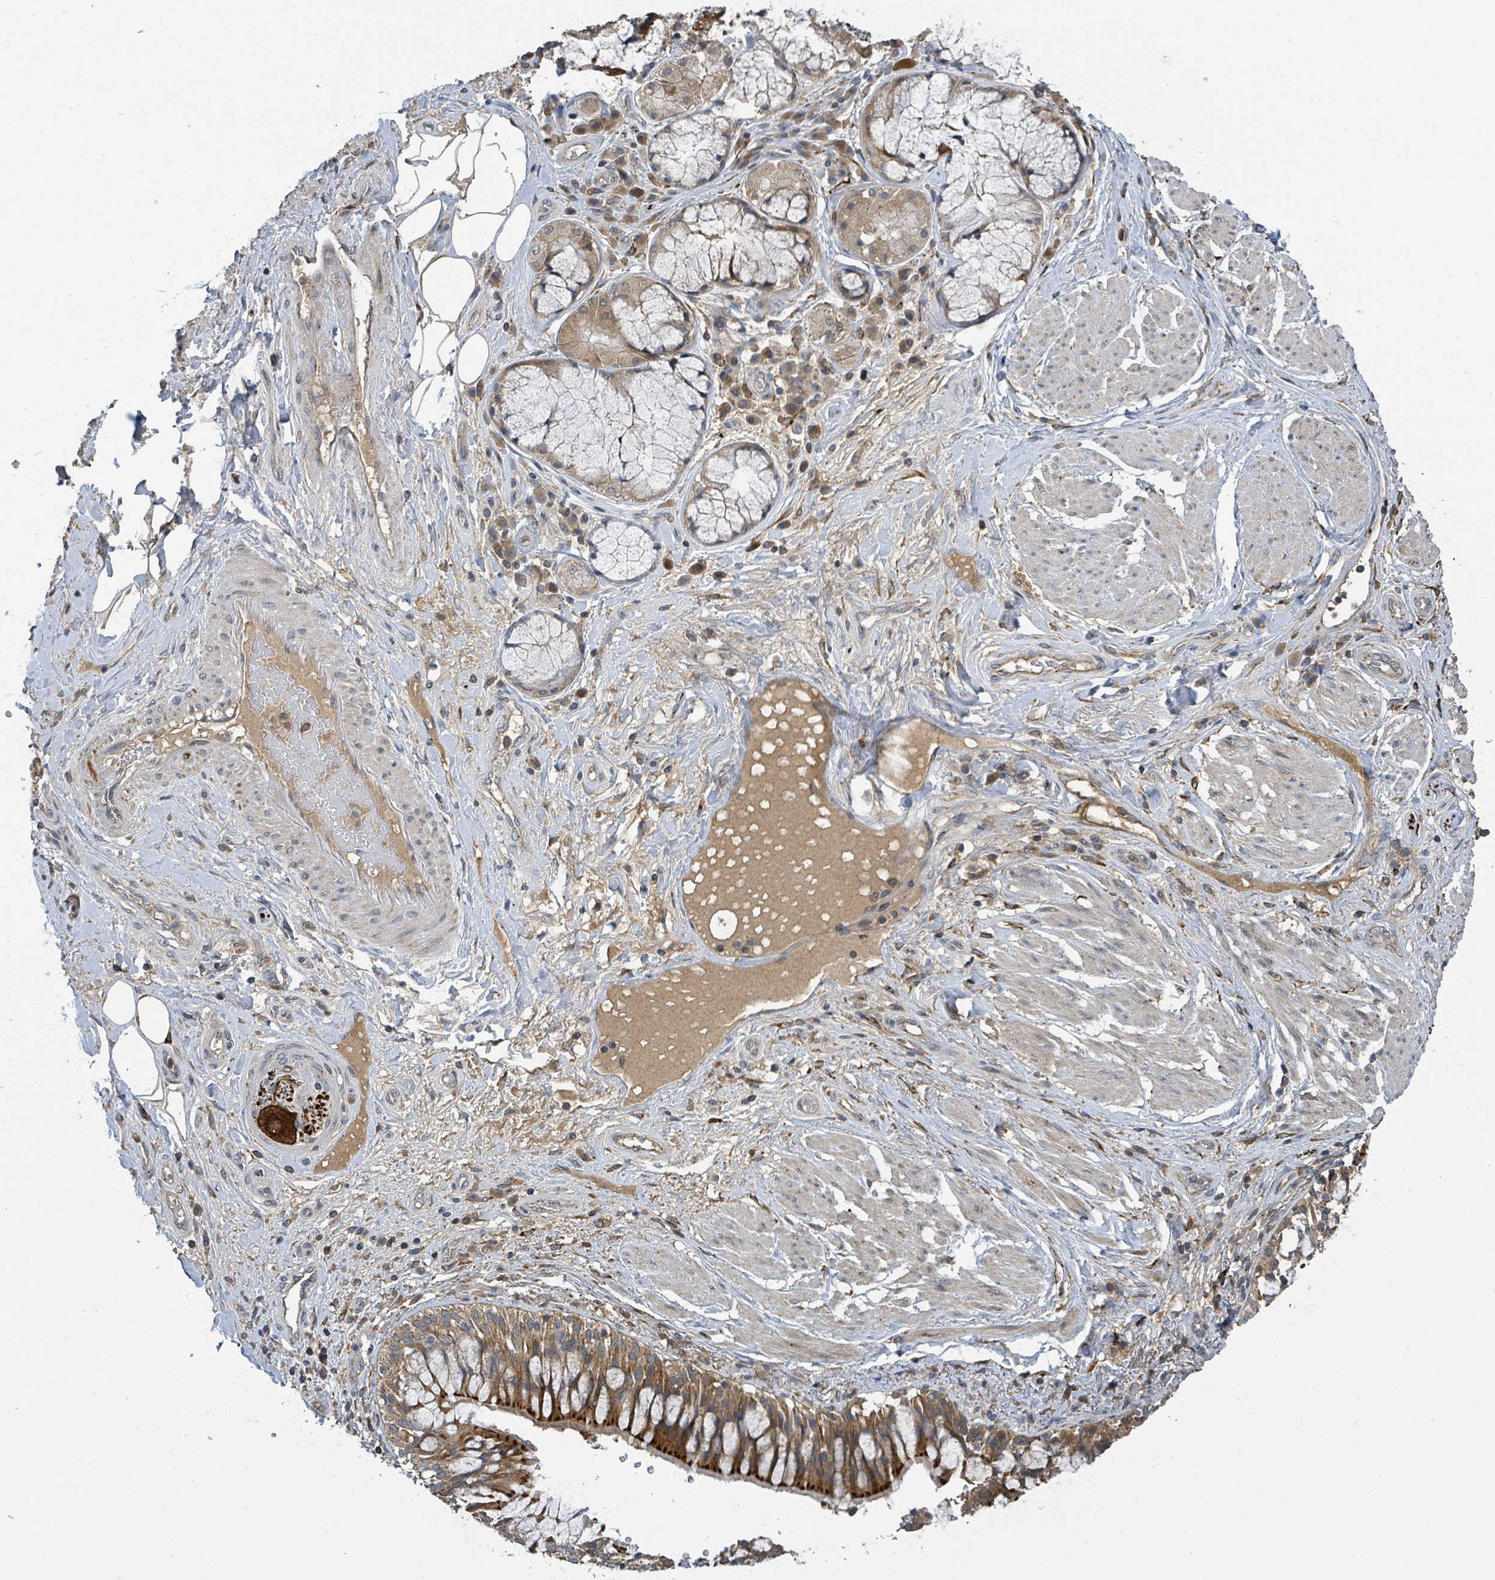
{"staining": {"intensity": "moderate", "quantity": ">75%", "location": "cytoplasmic/membranous"}, "tissue": "adipose tissue", "cell_type": "Adipocytes", "image_type": "normal", "snomed": [{"axis": "morphology", "description": "Normal tissue, NOS"}, {"axis": "morphology", "description": "Squamous cell carcinoma, NOS"}, {"axis": "topography", "description": "Bronchus"}, {"axis": "topography", "description": "Lung"}], "caption": "IHC histopathology image of normal adipose tissue: human adipose tissue stained using immunohistochemistry displays medium levels of moderate protein expression localized specifically in the cytoplasmic/membranous of adipocytes, appearing as a cytoplasmic/membranous brown color.", "gene": "CCDC121", "patient": {"sex": "male", "age": 64}}